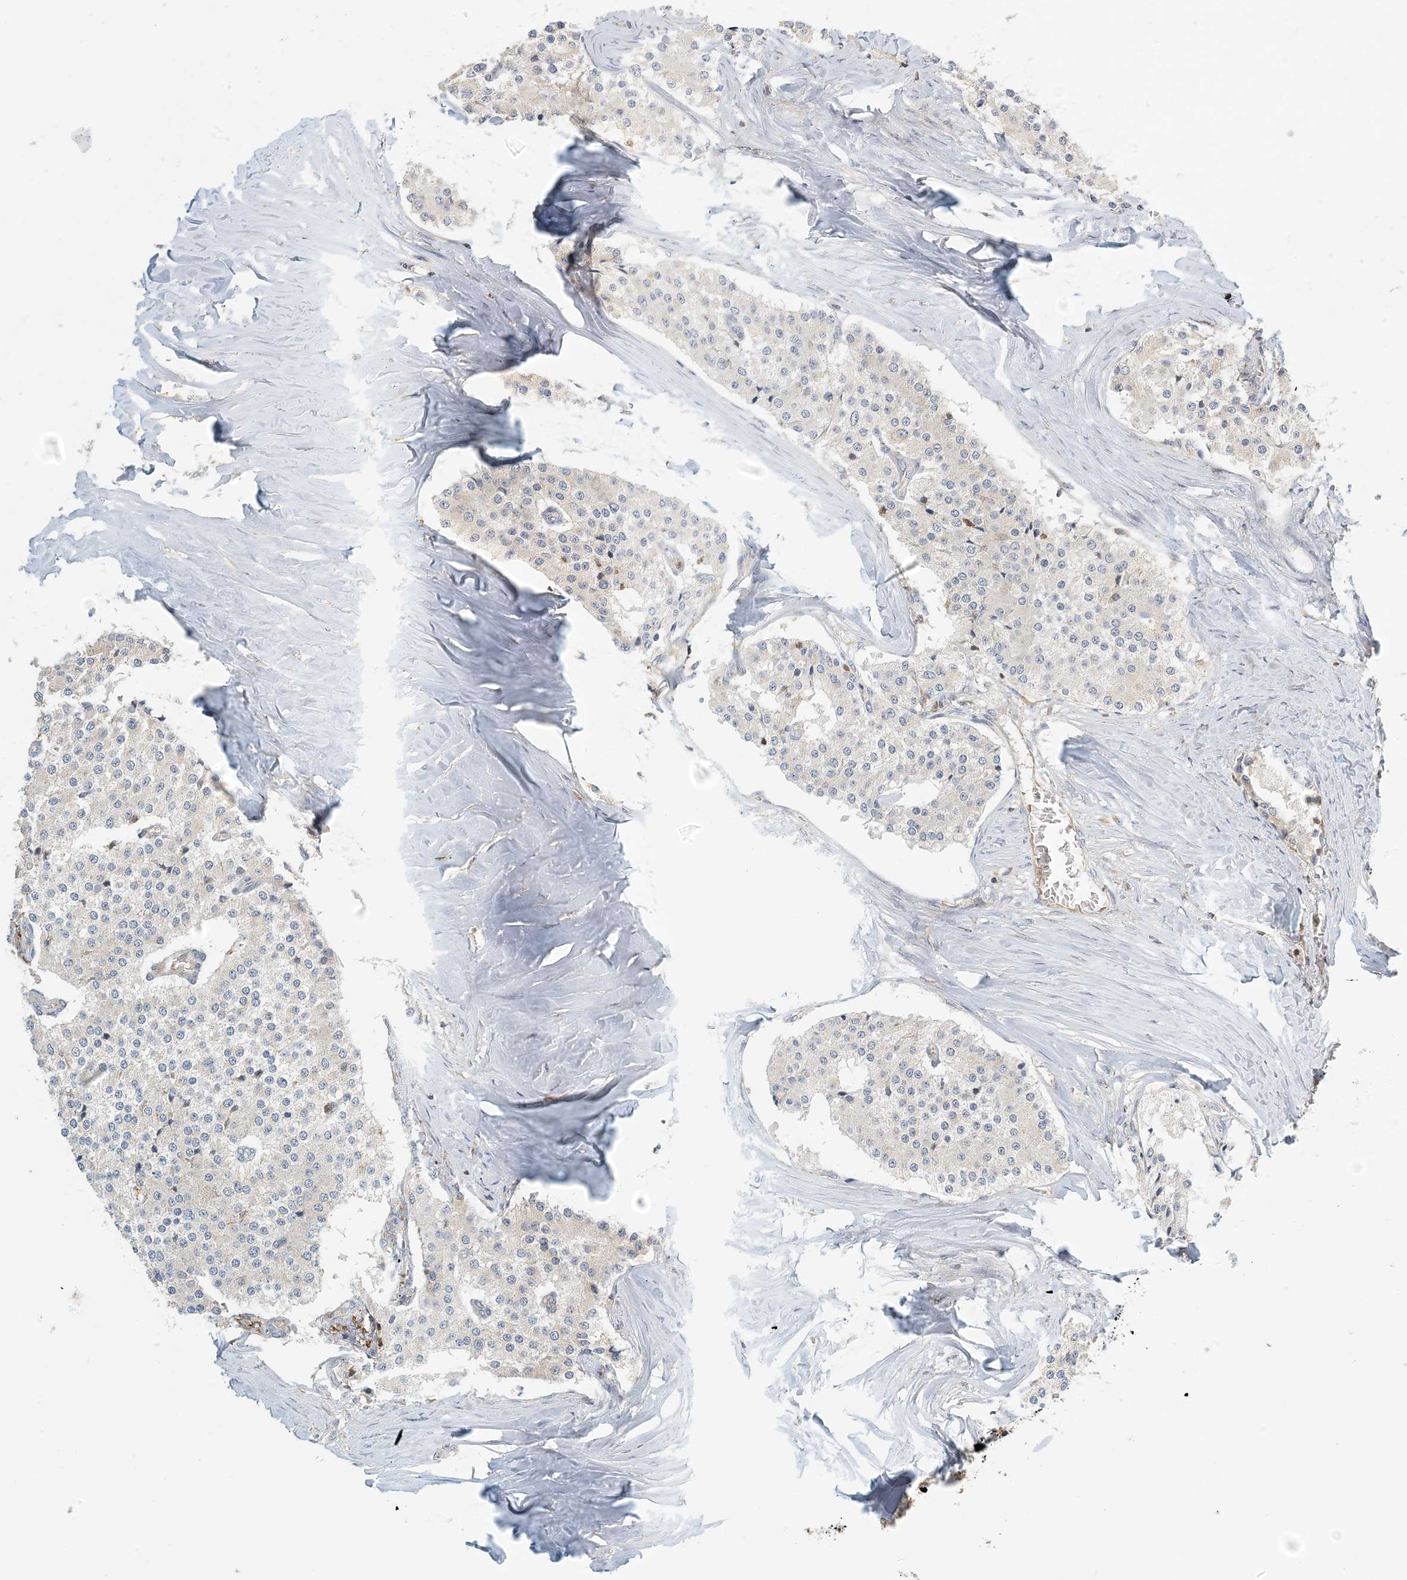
{"staining": {"intensity": "negative", "quantity": "none", "location": "none"}, "tissue": "carcinoid", "cell_type": "Tumor cells", "image_type": "cancer", "snomed": [{"axis": "morphology", "description": "Carcinoid, malignant, NOS"}, {"axis": "topography", "description": "Colon"}], "caption": "An IHC histopathology image of malignant carcinoid is shown. There is no staining in tumor cells of malignant carcinoid.", "gene": "COLEC11", "patient": {"sex": "female", "age": 52}}